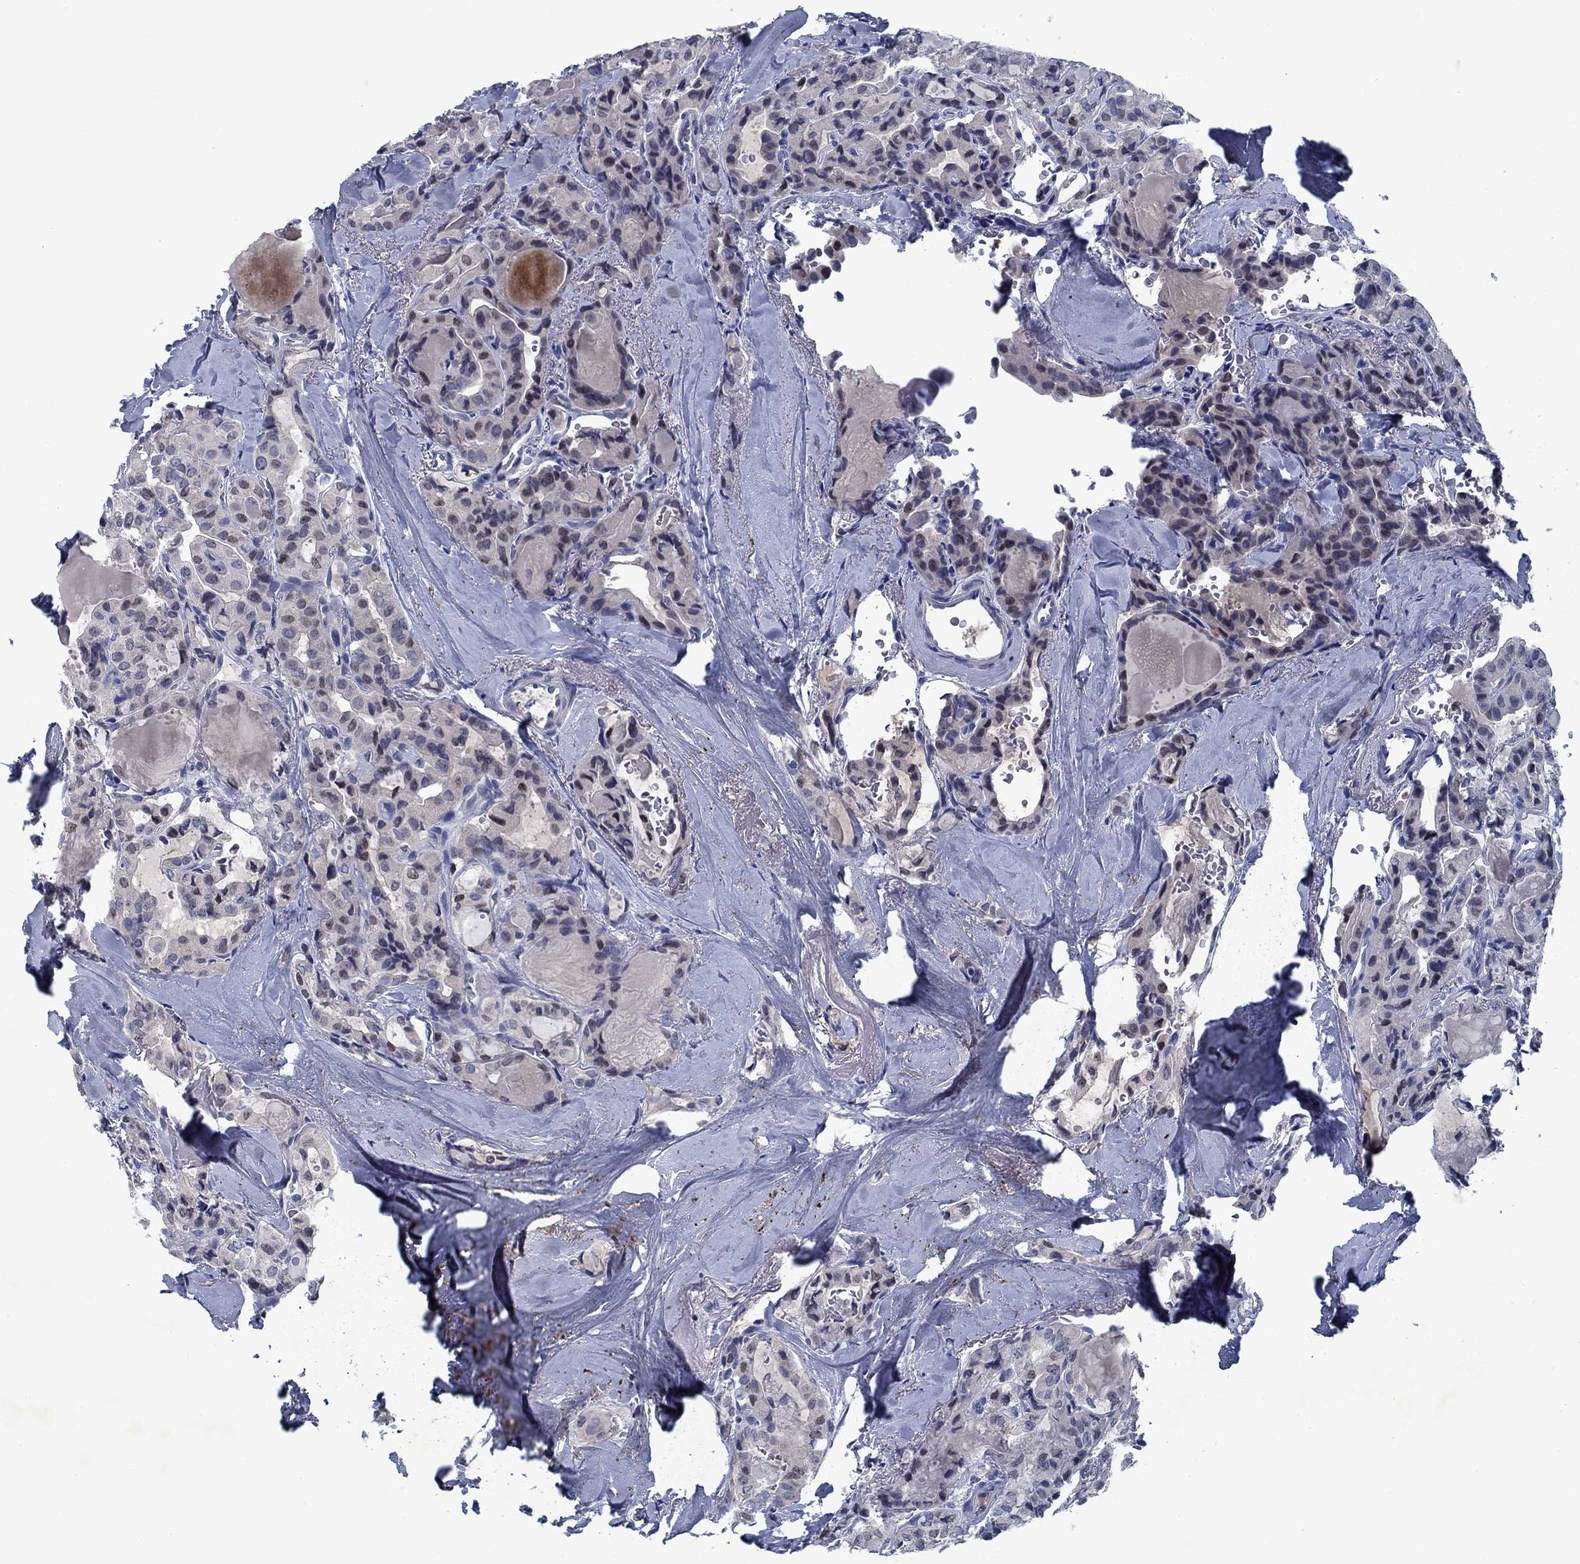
{"staining": {"intensity": "negative", "quantity": "none", "location": "none"}, "tissue": "thyroid cancer", "cell_type": "Tumor cells", "image_type": "cancer", "snomed": [{"axis": "morphology", "description": "Papillary adenocarcinoma, NOS"}, {"axis": "topography", "description": "Thyroid gland"}], "caption": "Photomicrograph shows no protein expression in tumor cells of thyroid cancer (papillary adenocarcinoma) tissue.", "gene": "PNMA8A", "patient": {"sex": "female", "age": 41}}